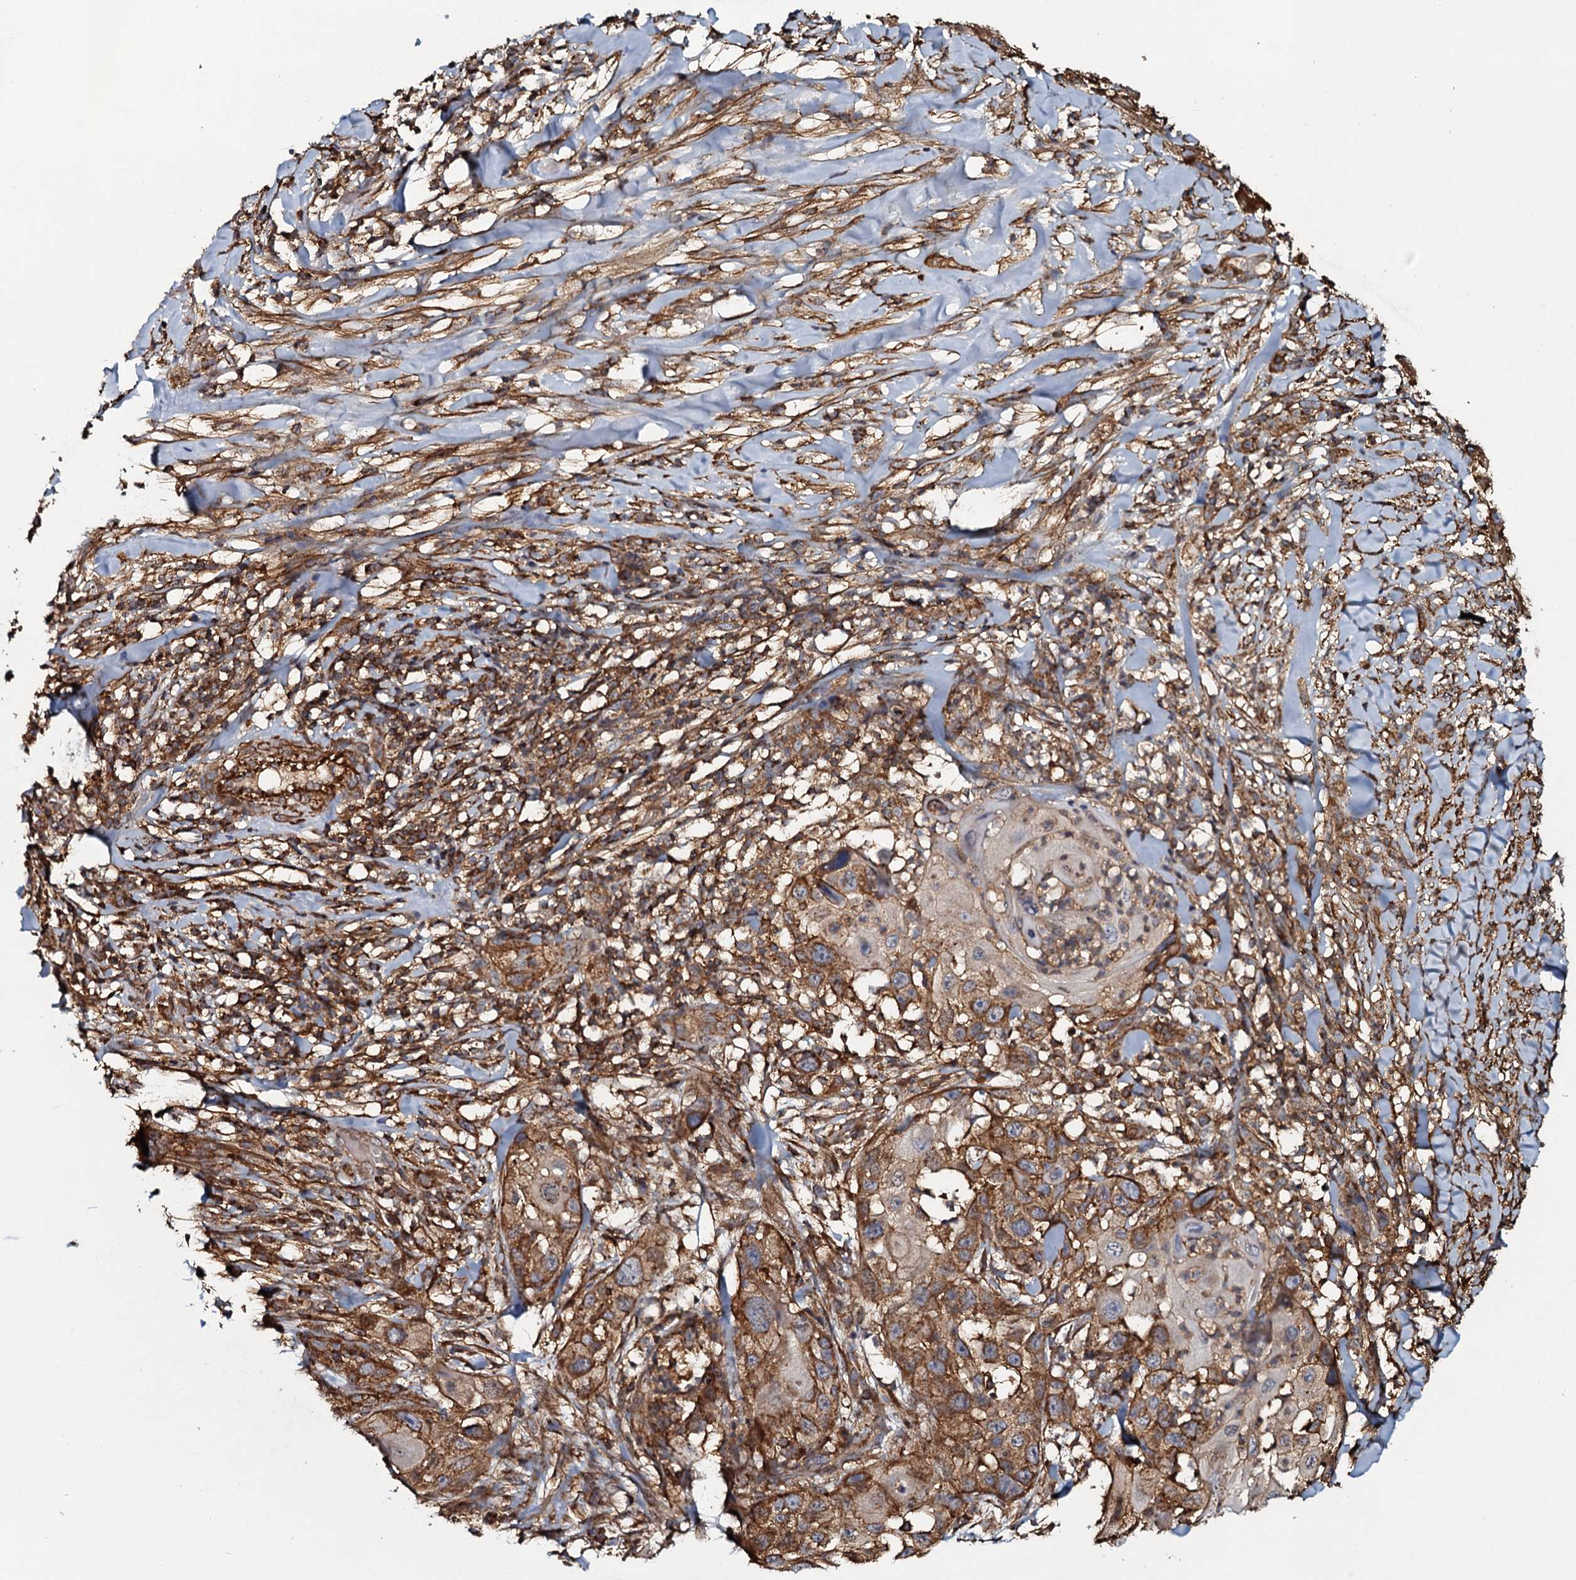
{"staining": {"intensity": "moderate", "quantity": ">75%", "location": "cytoplasmic/membranous"}, "tissue": "skin cancer", "cell_type": "Tumor cells", "image_type": "cancer", "snomed": [{"axis": "morphology", "description": "Squamous cell carcinoma, NOS"}, {"axis": "topography", "description": "Skin"}], "caption": "Tumor cells show moderate cytoplasmic/membranous positivity in about >75% of cells in skin cancer.", "gene": "VWA8", "patient": {"sex": "female", "age": 44}}